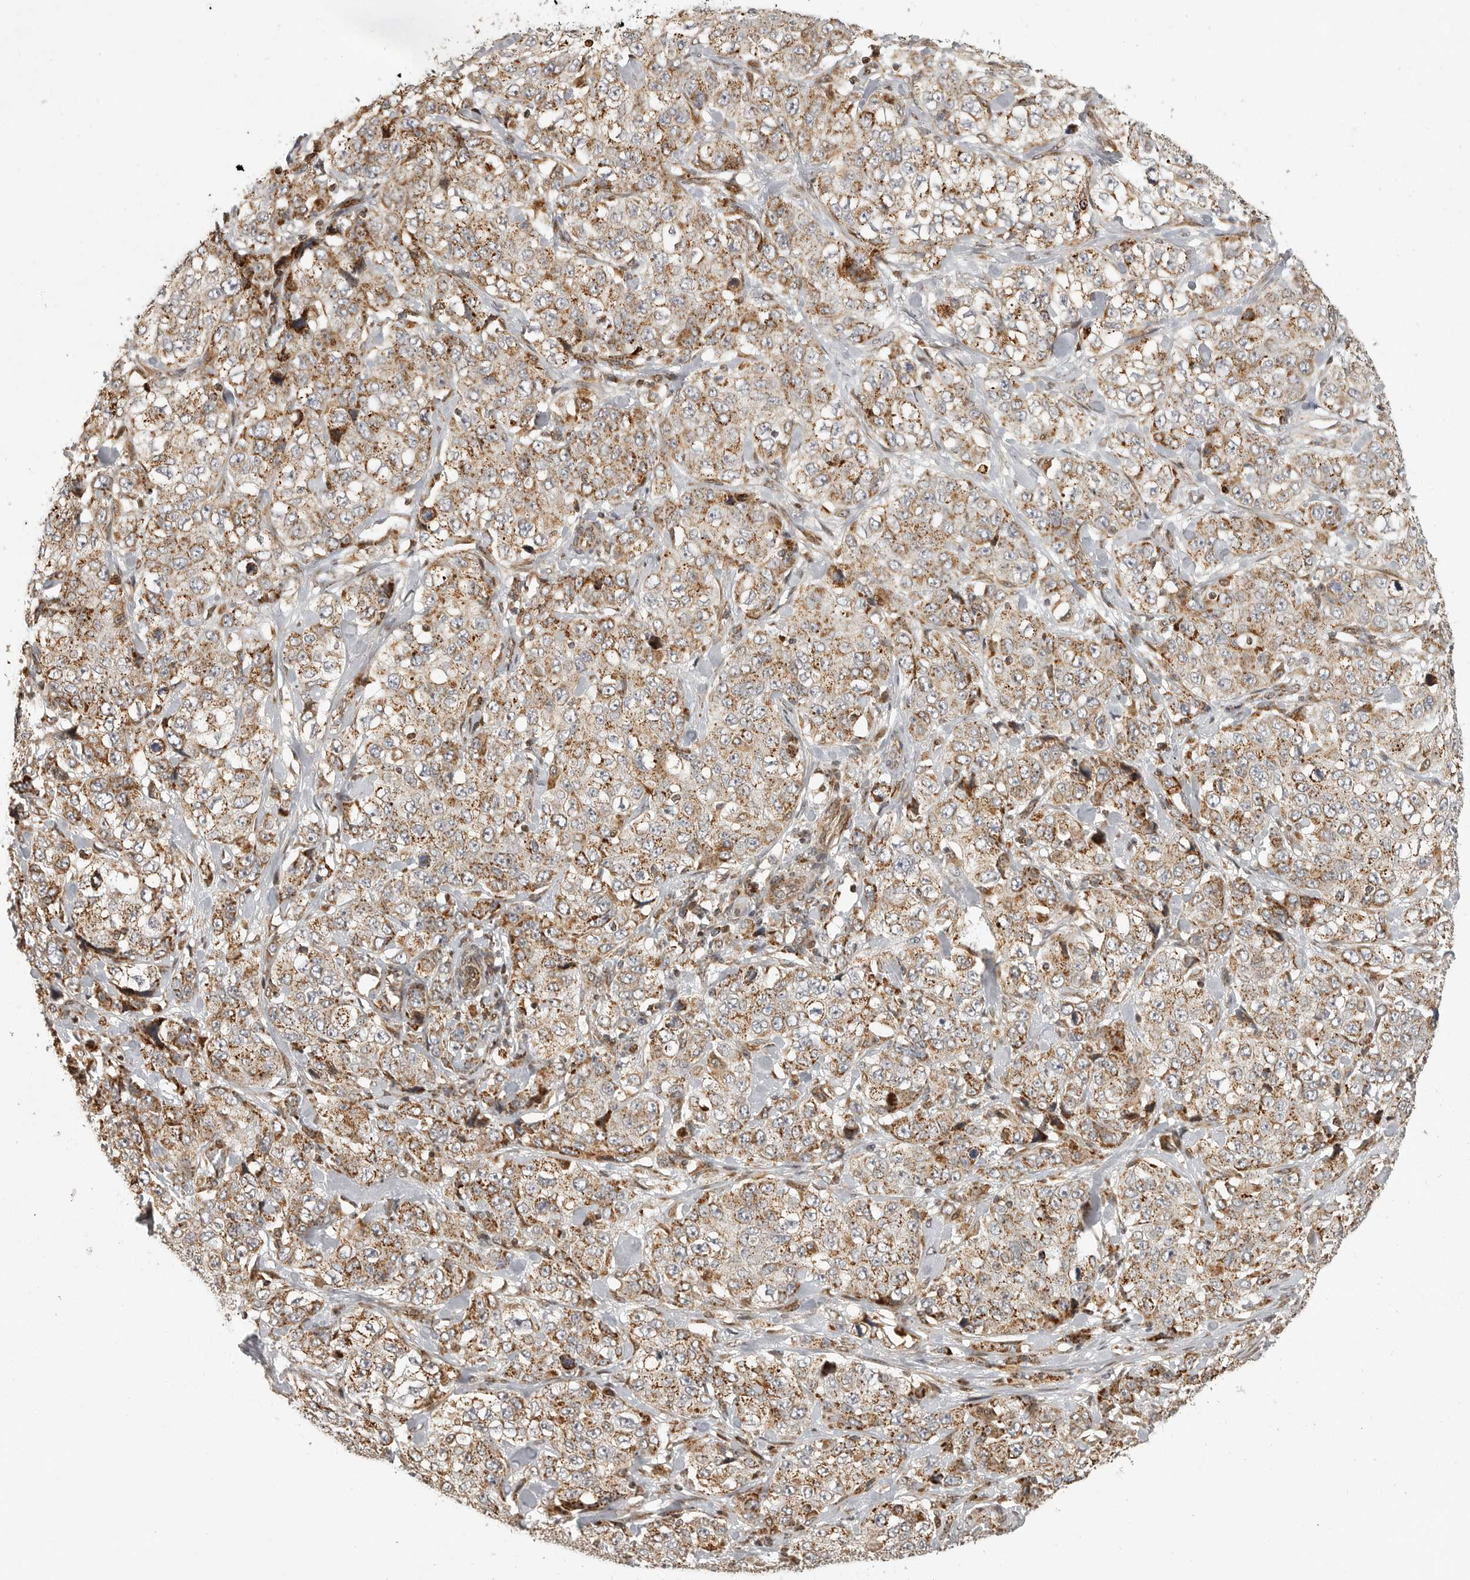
{"staining": {"intensity": "moderate", "quantity": ">75%", "location": "cytoplasmic/membranous"}, "tissue": "stomach cancer", "cell_type": "Tumor cells", "image_type": "cancer", "snomed": [{"axis": "morphology", "description": "Adenocarcinoma, NOS"}, {"axis": "topography", "description": "Stomach"}], "caption": "Immunohistochemistry of stomach cancer exhibits medium levels of moderate cytoplasmic/membranous positivity in about >75% of tumor cells. Immunohistochemistry (ihc) stains the protein in brown and the nuclei are stained blue.", "gene": "NARS2", "patient": {"sex": "male", "age": 48}}